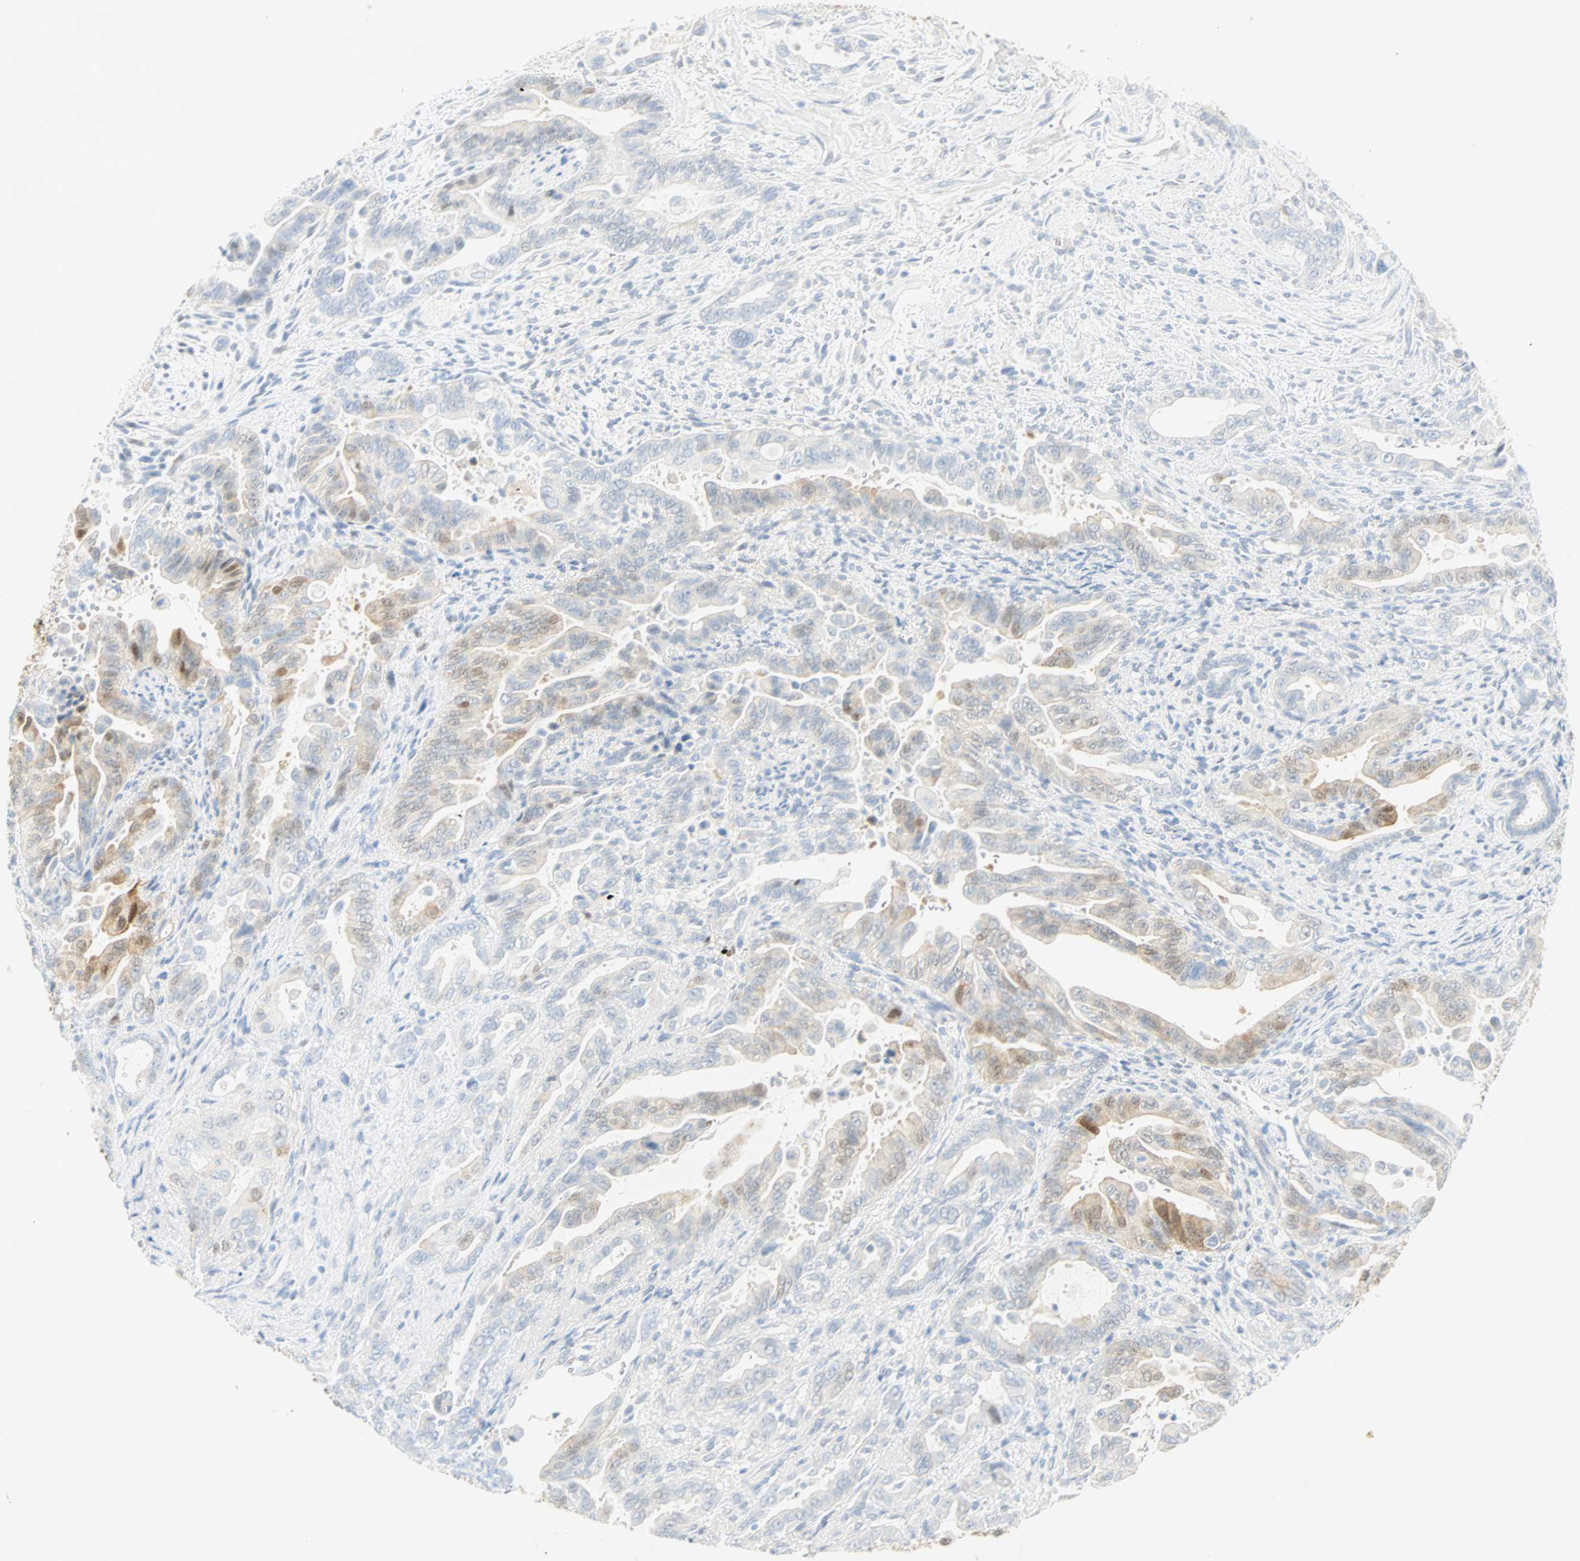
{"staining": {"intensity": "weak", "quantity": "<25%", "location": "cytoplasmic/membranous"}, "tissue": "pancreatic cancer", "cell_type": "Tumor cells", "image_type": "cancer", "snomed": [{"axis": "morphology", "description": "Adenocarcinoma, NOS"}, {"axis": "topography", "description": "Pancreas"}], "caption": "DAB immunohistochemical staining of human adenocarcinoma (pancreatic) demonstrates no significant expression in tumor cells. (DAB (3,3'-diaminobenzidine) immunohistochemistry visualized using brightfield microscopy, high magnification).", "gene": "SELENBP1", "patient": {"sex": "male", "age": 70}}